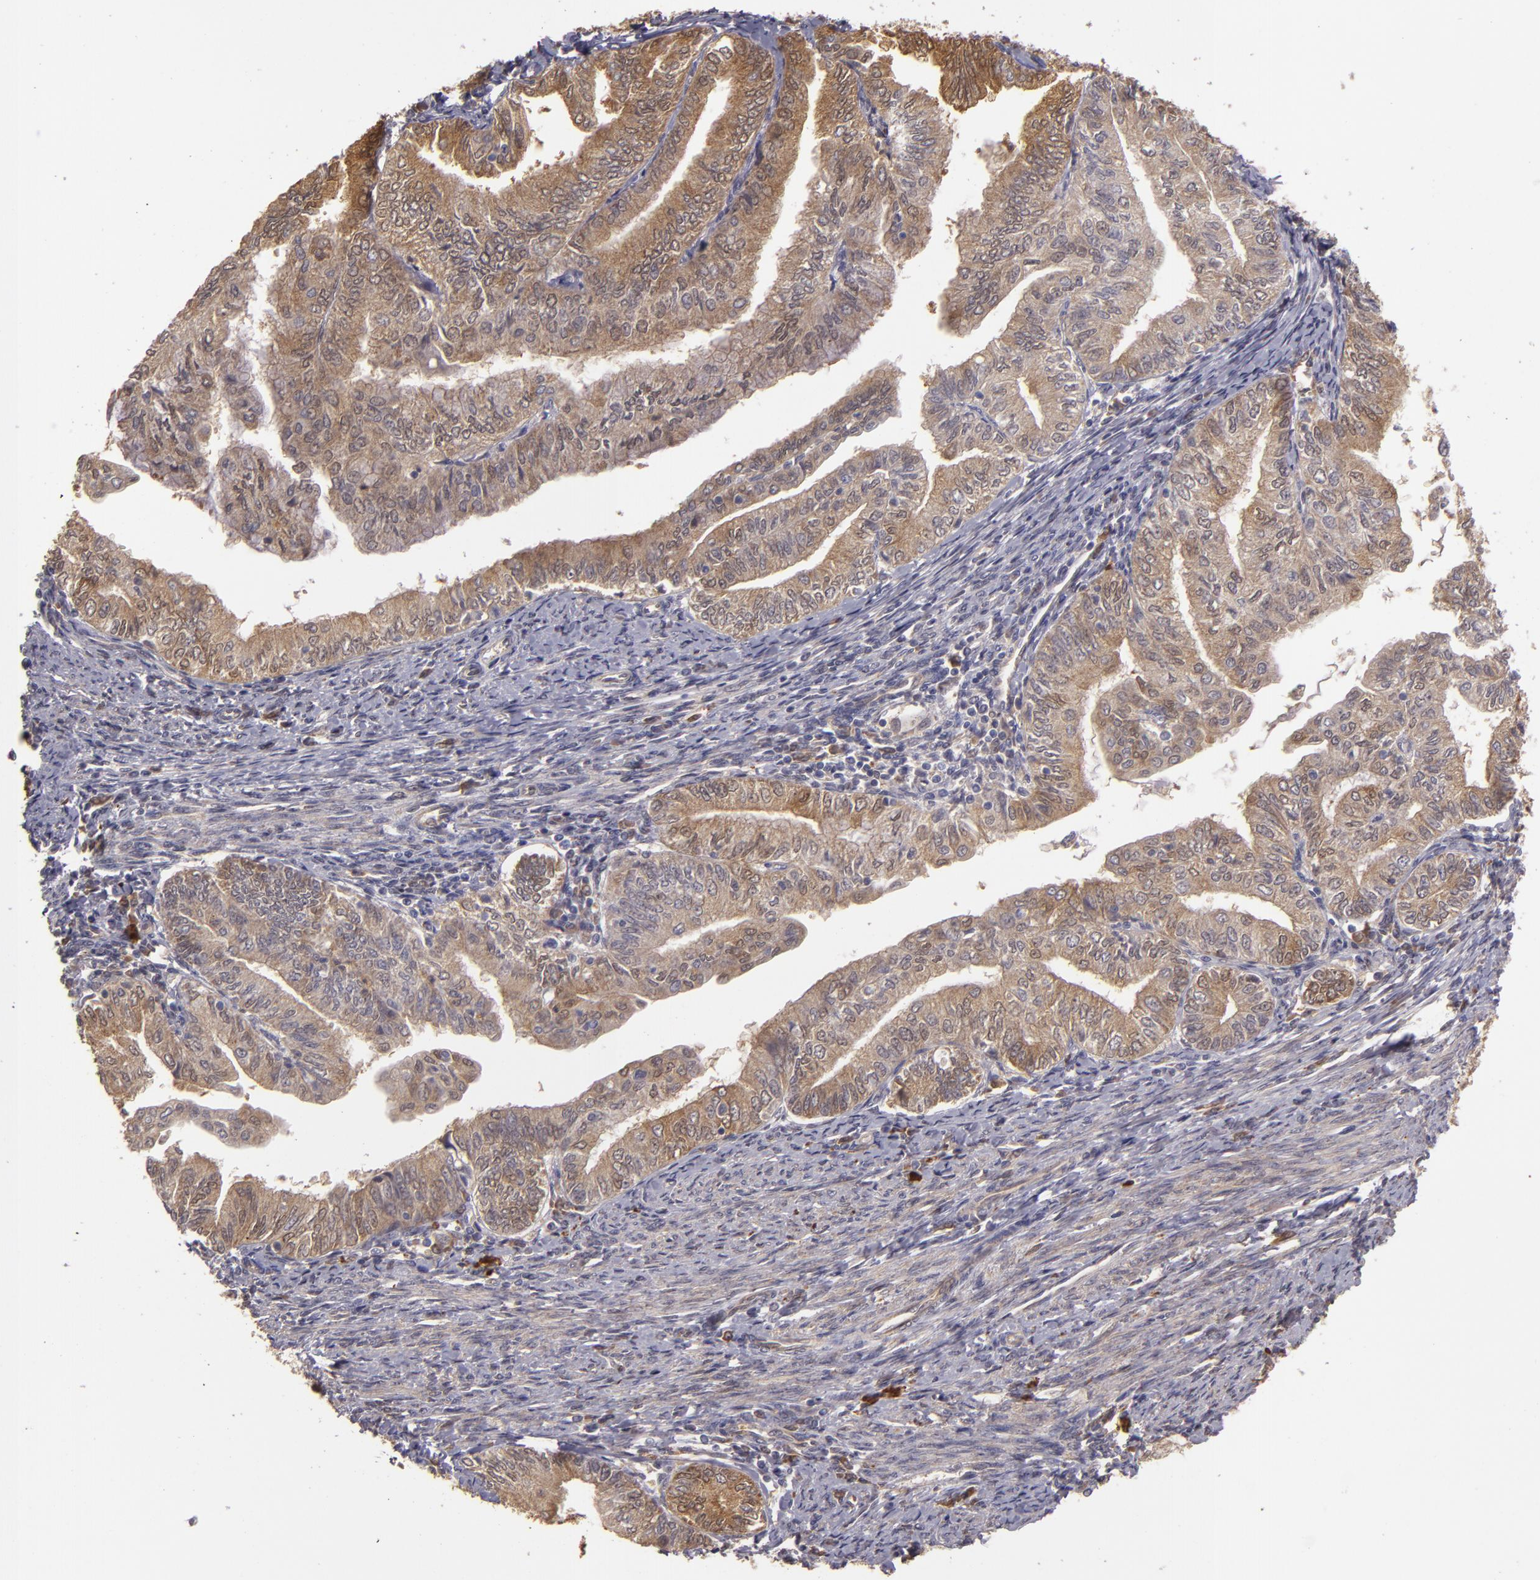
{"staining": {"intensity": "moderate", "quantity": ">75%", "location": "cytoplasmic/membranous"}, "tissue": "endometrial cancer", "cell_type": "Tumor cells", "image_type": "cancer", "snomed": [{"axis": "morphology", "description": "Adenocarcinoma, NOS"}, {"axis": "topography", "description": "Endometrium"}], "caption": "Immunohistochemistry (IHC) (DAB) staining of human endometrial adenocarcinoma reveals moderate cytoplasmic/membranous protein positivity in approximately >75% of tumor cells. Nuclei are stained in blue.", "gene": "FHIT", "patient": {"sex": "female", "age": 66}}